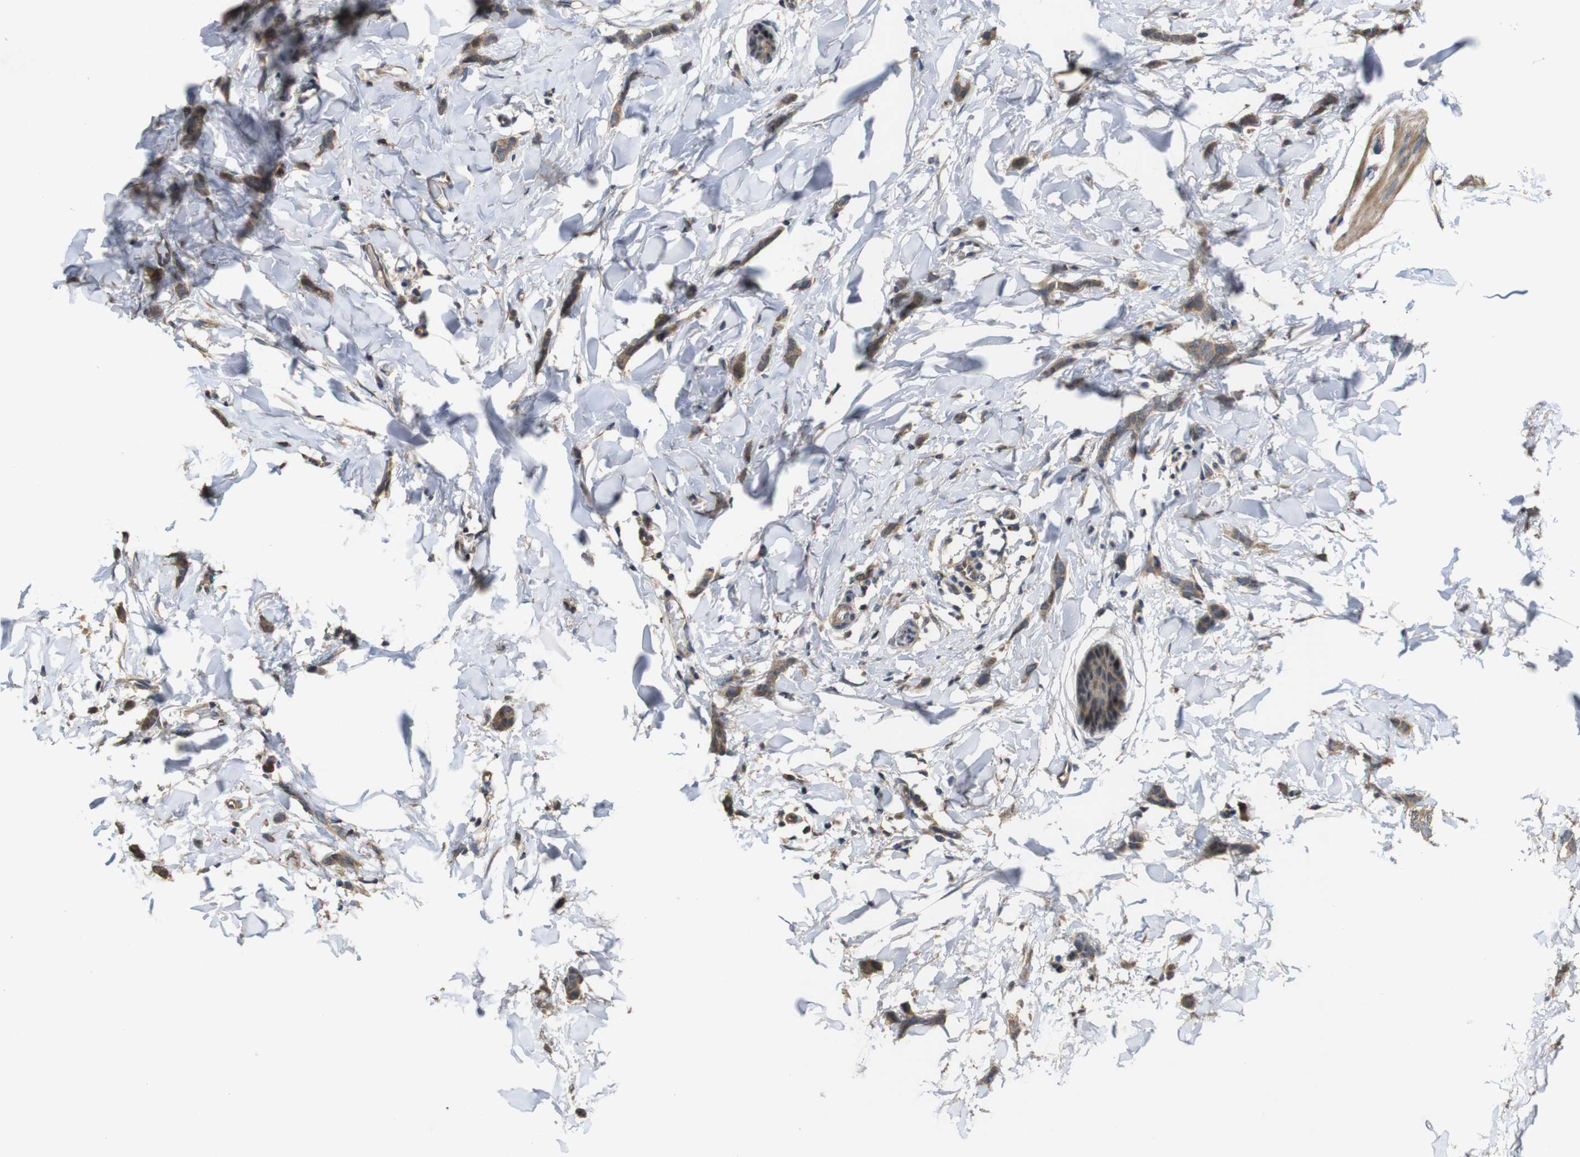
{"staining": {"intensity": "weak", "quantity": ">75%", "location": "cytoplasmic/membranous"}, "tissue": "breast cancer", "cell_type": "Tumor cells", "image_type": "cancer", "snomed": [{"axis": "morphology", "description": "Lobular carcinoma"}, {"axis": "topography", "description": "Skin"}, {"axis": "topography", "description": "Breast"}], "caption": "High-power microscopy captured an immunohistochemistry image of breast lobular carcinoma, revealing weak cytoplasmic/membranous positivity in about >75% of tumor cells. Using DAB (3,3'-diaminobenzidine) (brown) and hematoxylin (blue) stains, captured at high magnification using brightfield microscopy.", "gene": "PCDHB10", "patient": {"sex": "female", "age": 46}}